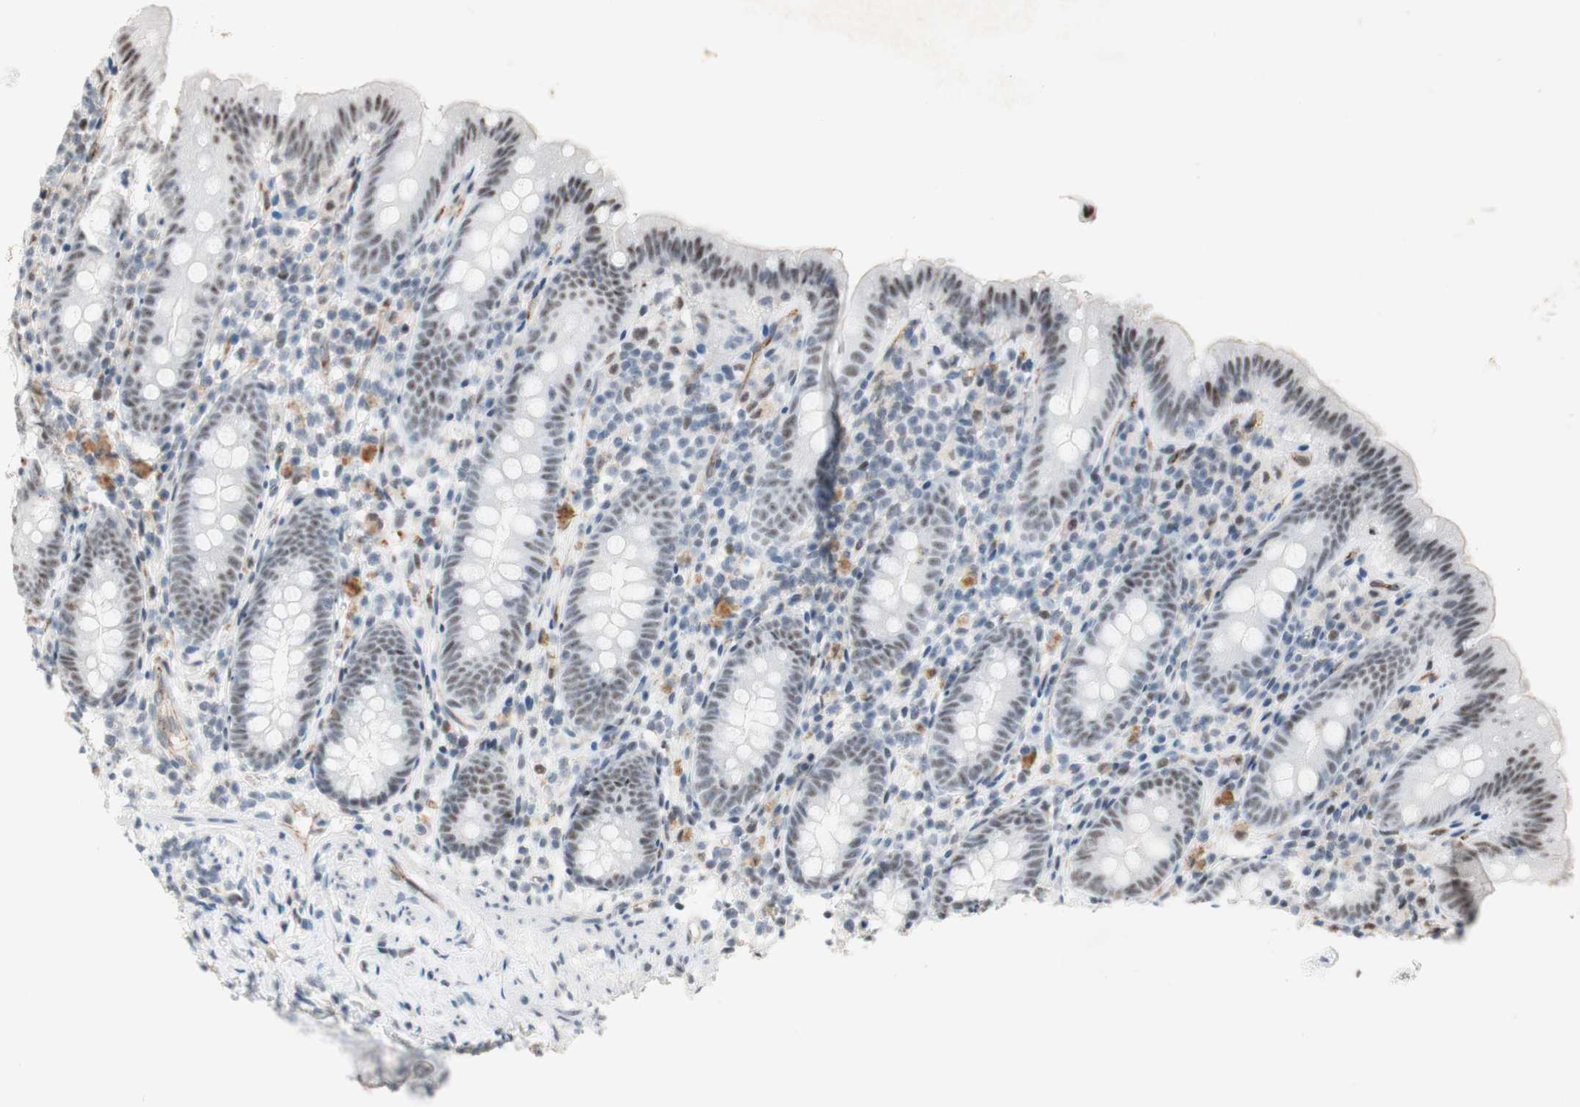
{"staining": {"intensity": "moderate", "quantity": "<25%", "location": "nuclear"}, "tissue": "appendix", "cell_type": "Glandular cells", "image_type": "normal", "snomed": [{"axis": "morphology", "description": "Normal tissue, NOS"}, {"axis": "topography", "description": "Appendix"}], "caption": "IHC photomicrograph of benign appendix stained for a protein (brown), which displays low levels of moderate nuclear positivity in approximately <25% of glandular cells.", "gene": "SAP18", "patient": {"sex": "male", "age": 52}}